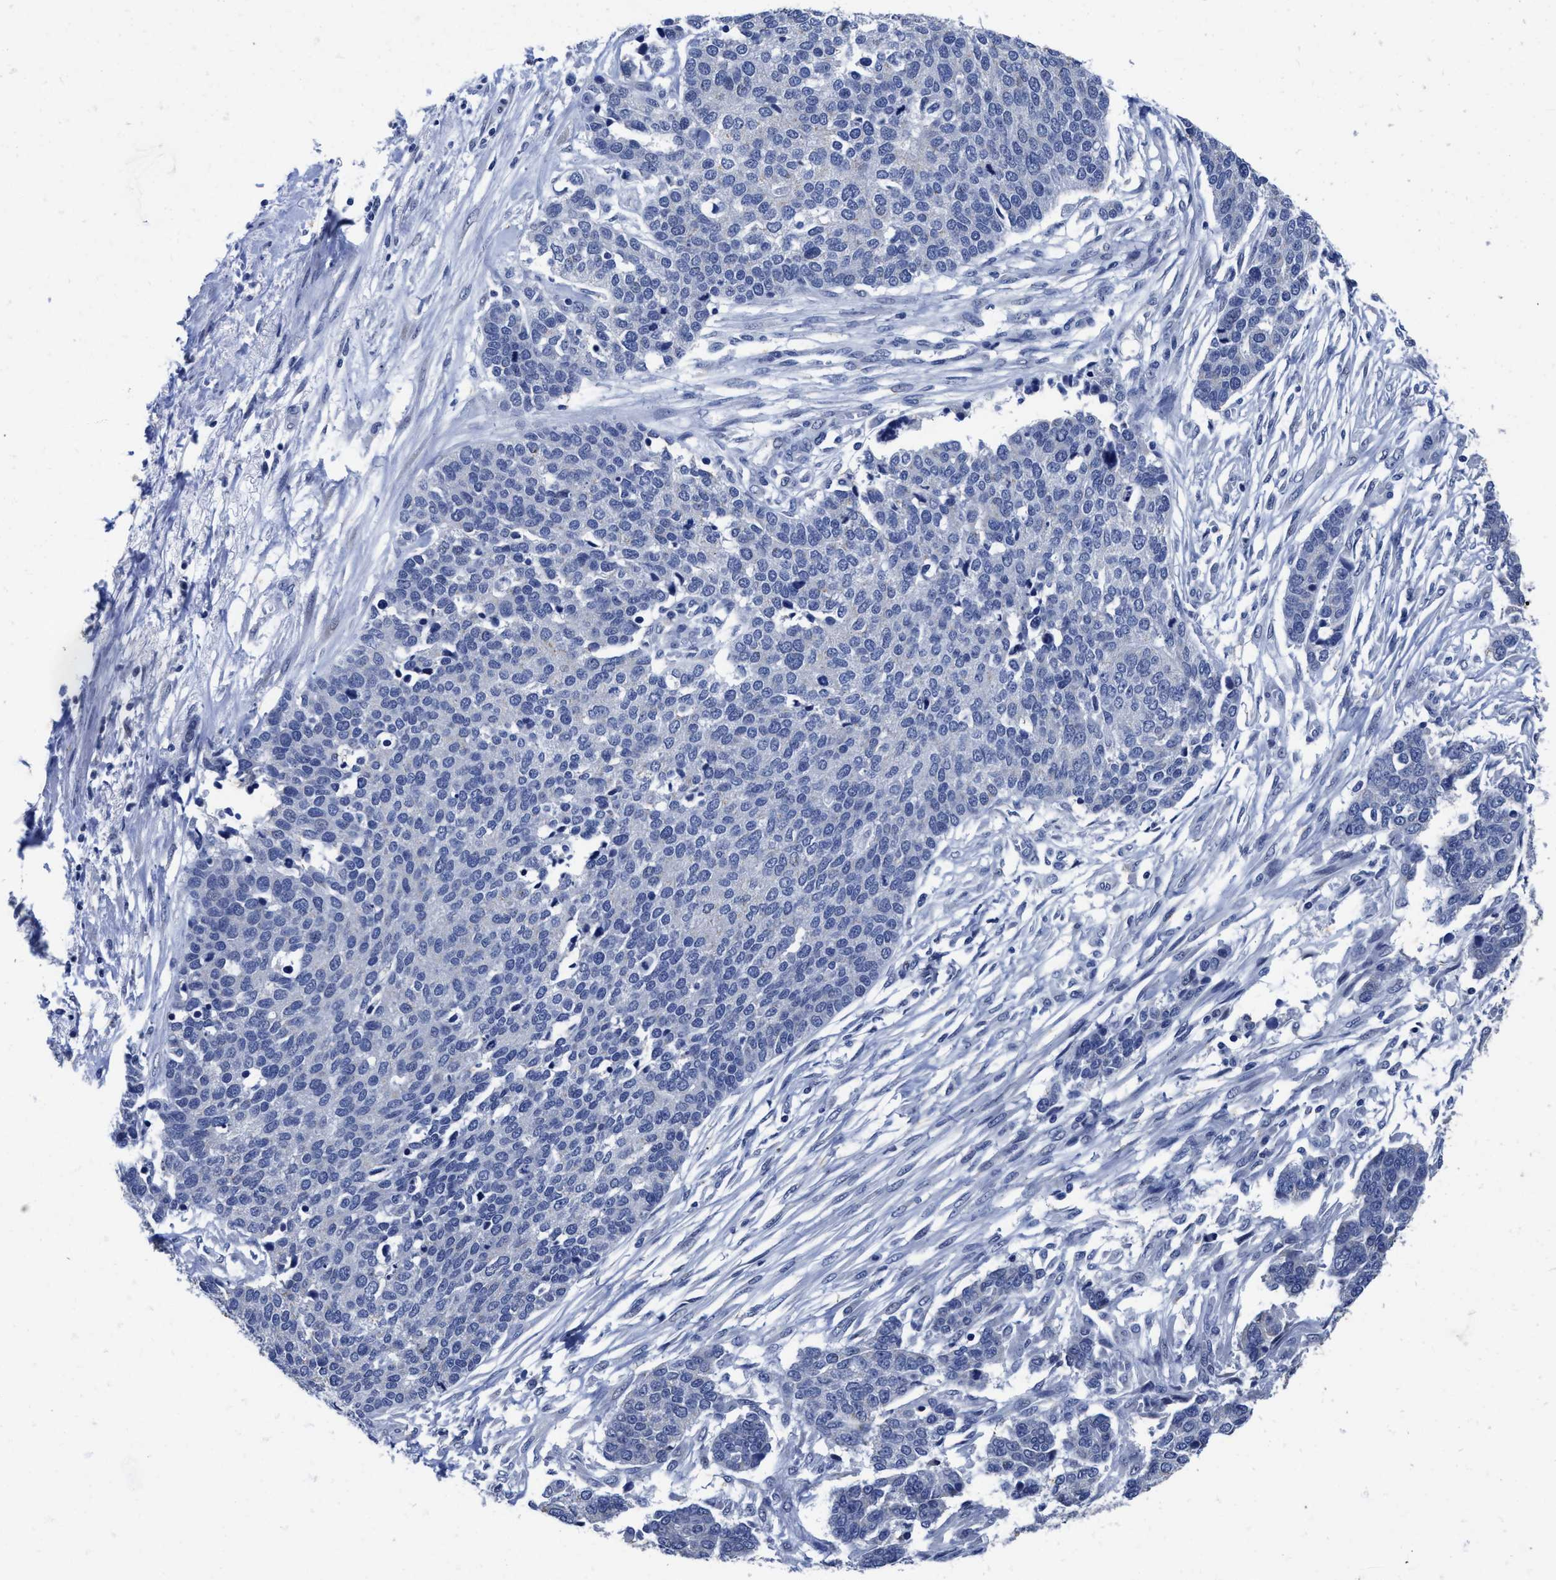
{"staining": {"intensity": "negative", "quantity": "none", "location": "none"}, "tissue": "ovarian cancer", "cell_type": "Tumor cells", "image_type": "cancer", "snomed": [{"axis": "morphology", "description": "Cystadenocarcinoma, serous, NOS"}, {"axis": "topography", "description": "Ovary"}], "caption": "Immunohistochemistry (IHC) histopathology image of neoplastic tissue: ovarian cancer stained with DAB displays no significant protein staining in tumor cells. (IHC, brightfield microscopy, high magnification).", "gene": "HOOK1", "patient": {"sex": "female", "age": 44}}